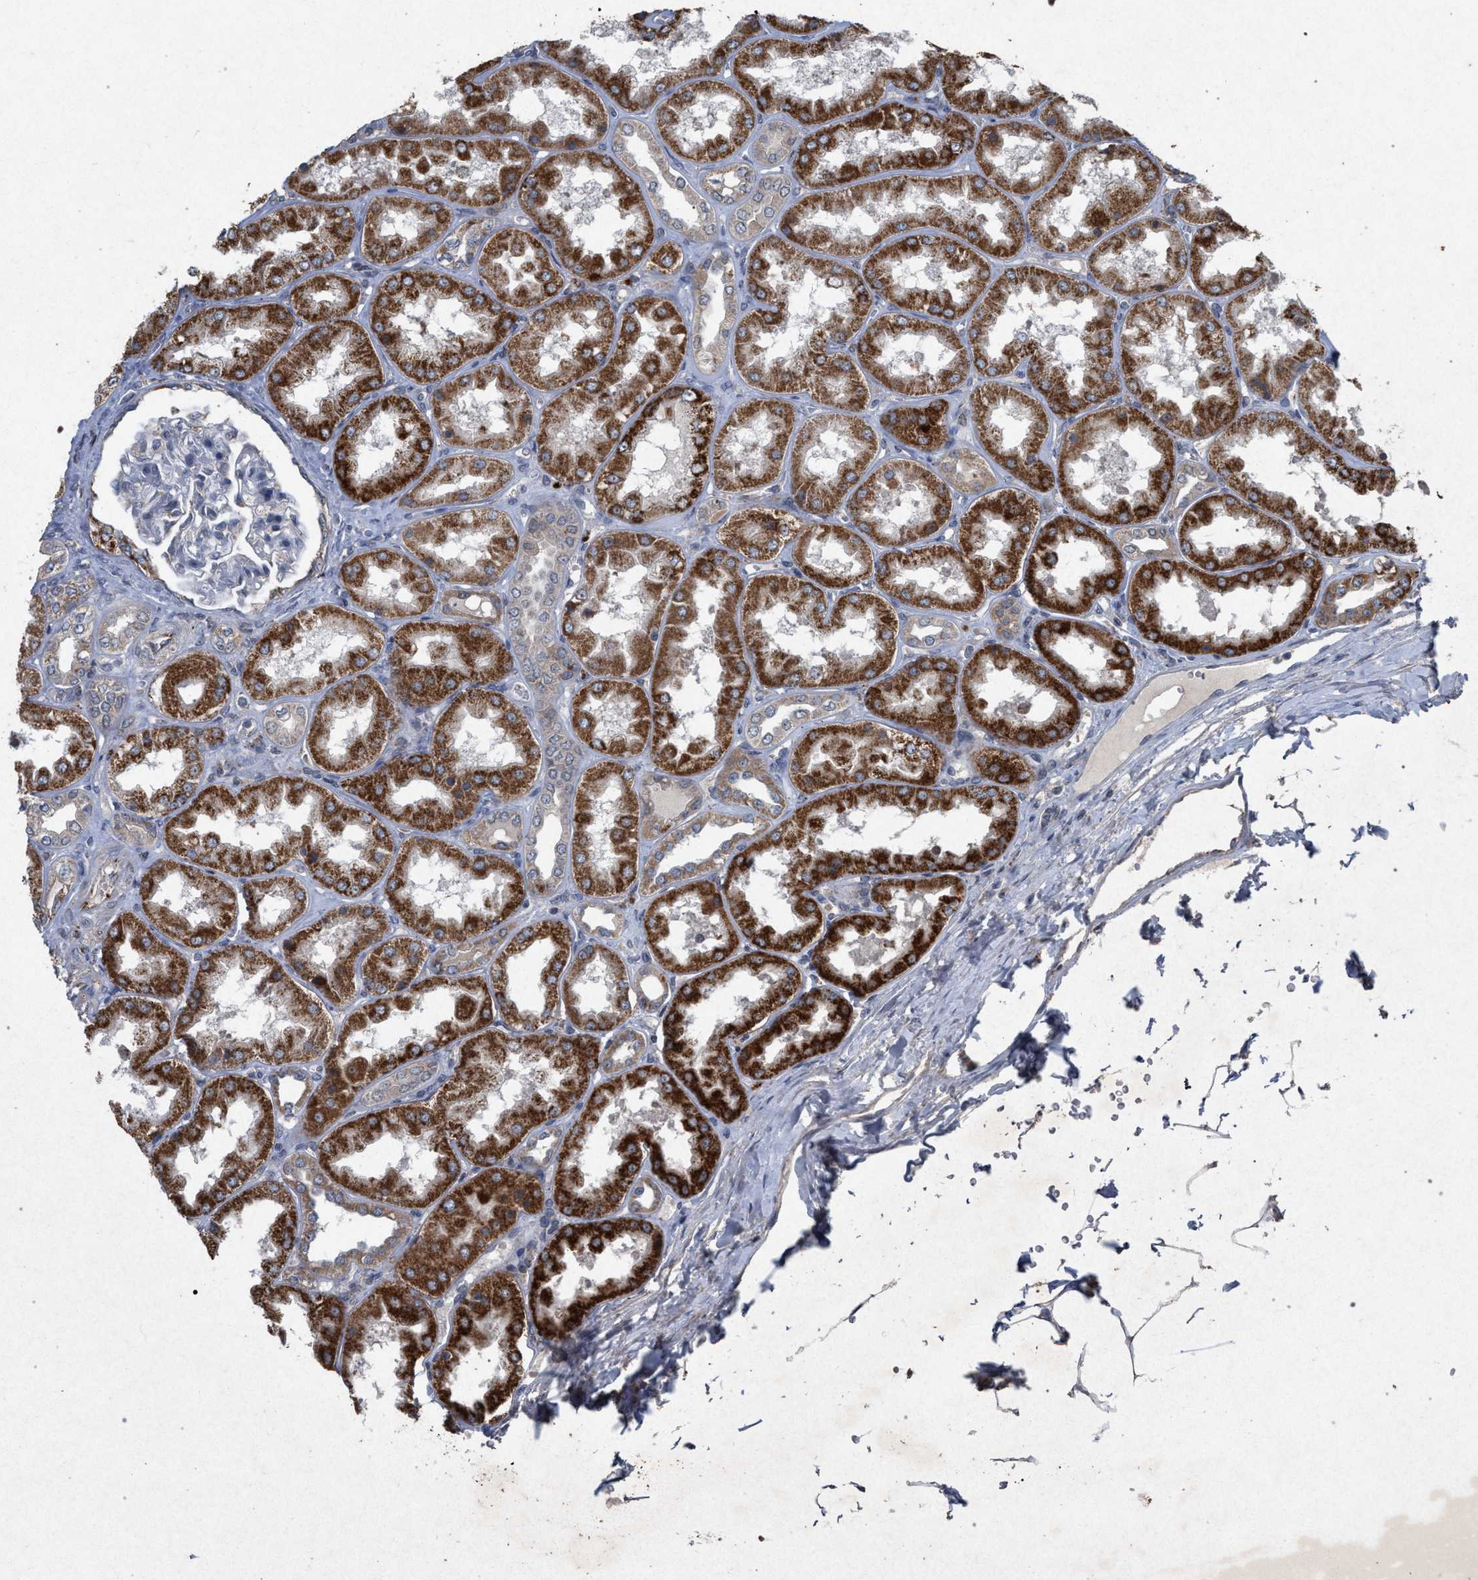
{"staining": {"intensity": "negative", "quantity": "none", "location": "none"}, "tissue": "kidney", "cell_type": "Cells in glomeruli", "image_type": "normal", "snomed": [{"axis": "morphology", "description": "Normal tissue, NOS"}, {"axis": "topography", "description": "Kidney"}], "caption": "IHC histopathology image of unremarkable human kidney stained for a protein (brown), which shows no positivity in cells in glomeruli.", "gene": "PKD2L1", "patient": {"sex": "female", "age": 56}}